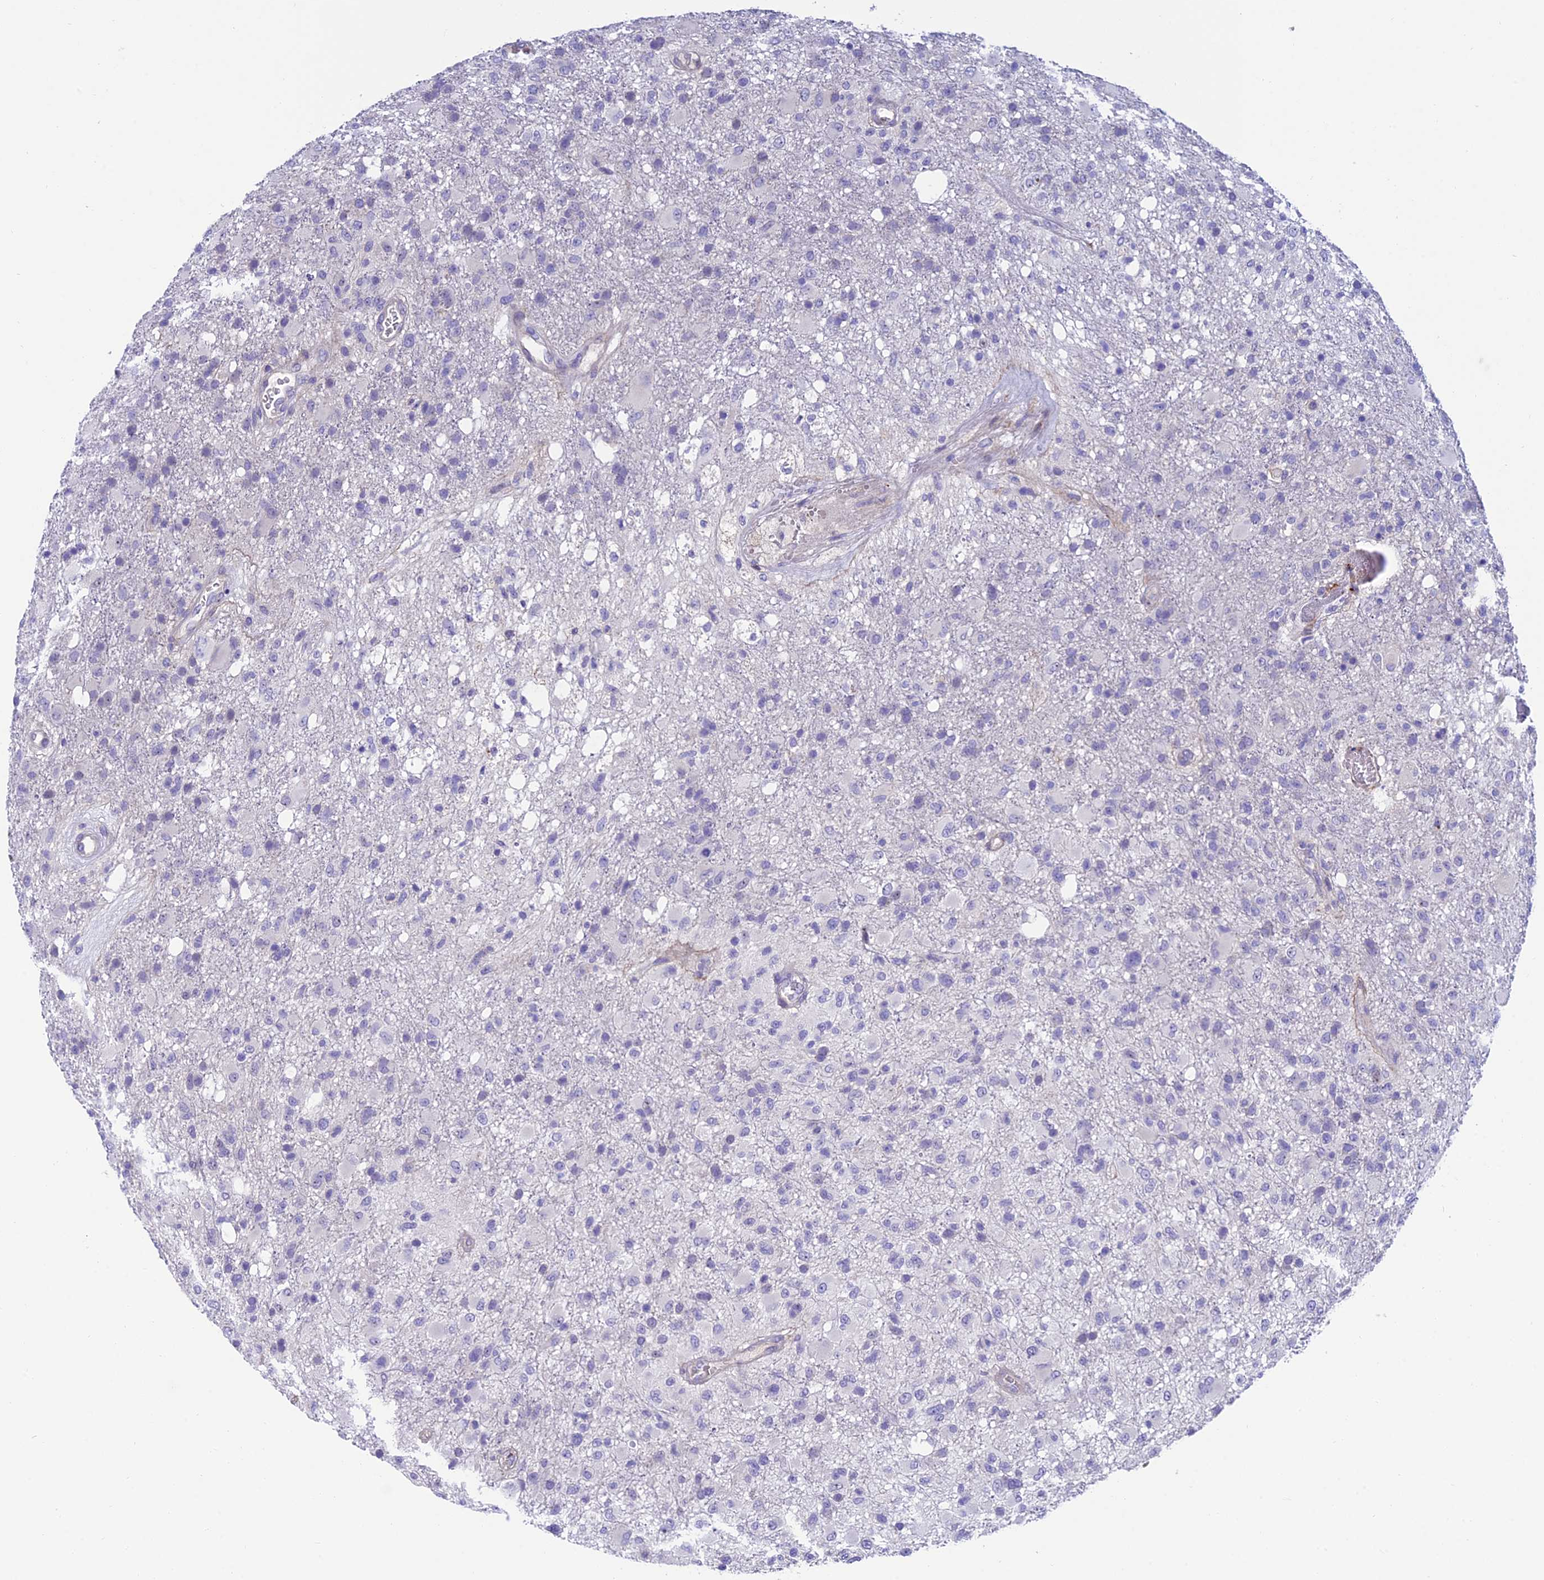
{"staining": {"intensity": "negative", "quantity": "none", "location": "none"}, "tissue": "glioma", "cell_type": "Tumor cells", "image_type": "cancer", "snomed": [{"axis": "morphology", "description": "Glioma, malignant, High grade"}, {"axis": "topography", "description": "Brain"}], "caption": "Immunohistochemical staining of human malignant high-grade glioma displays no significant positivity in tumor cells. (DAB IHC, high magnification).", "gene": "MACIR", "patient": {"sex": "female", "age": 74}}